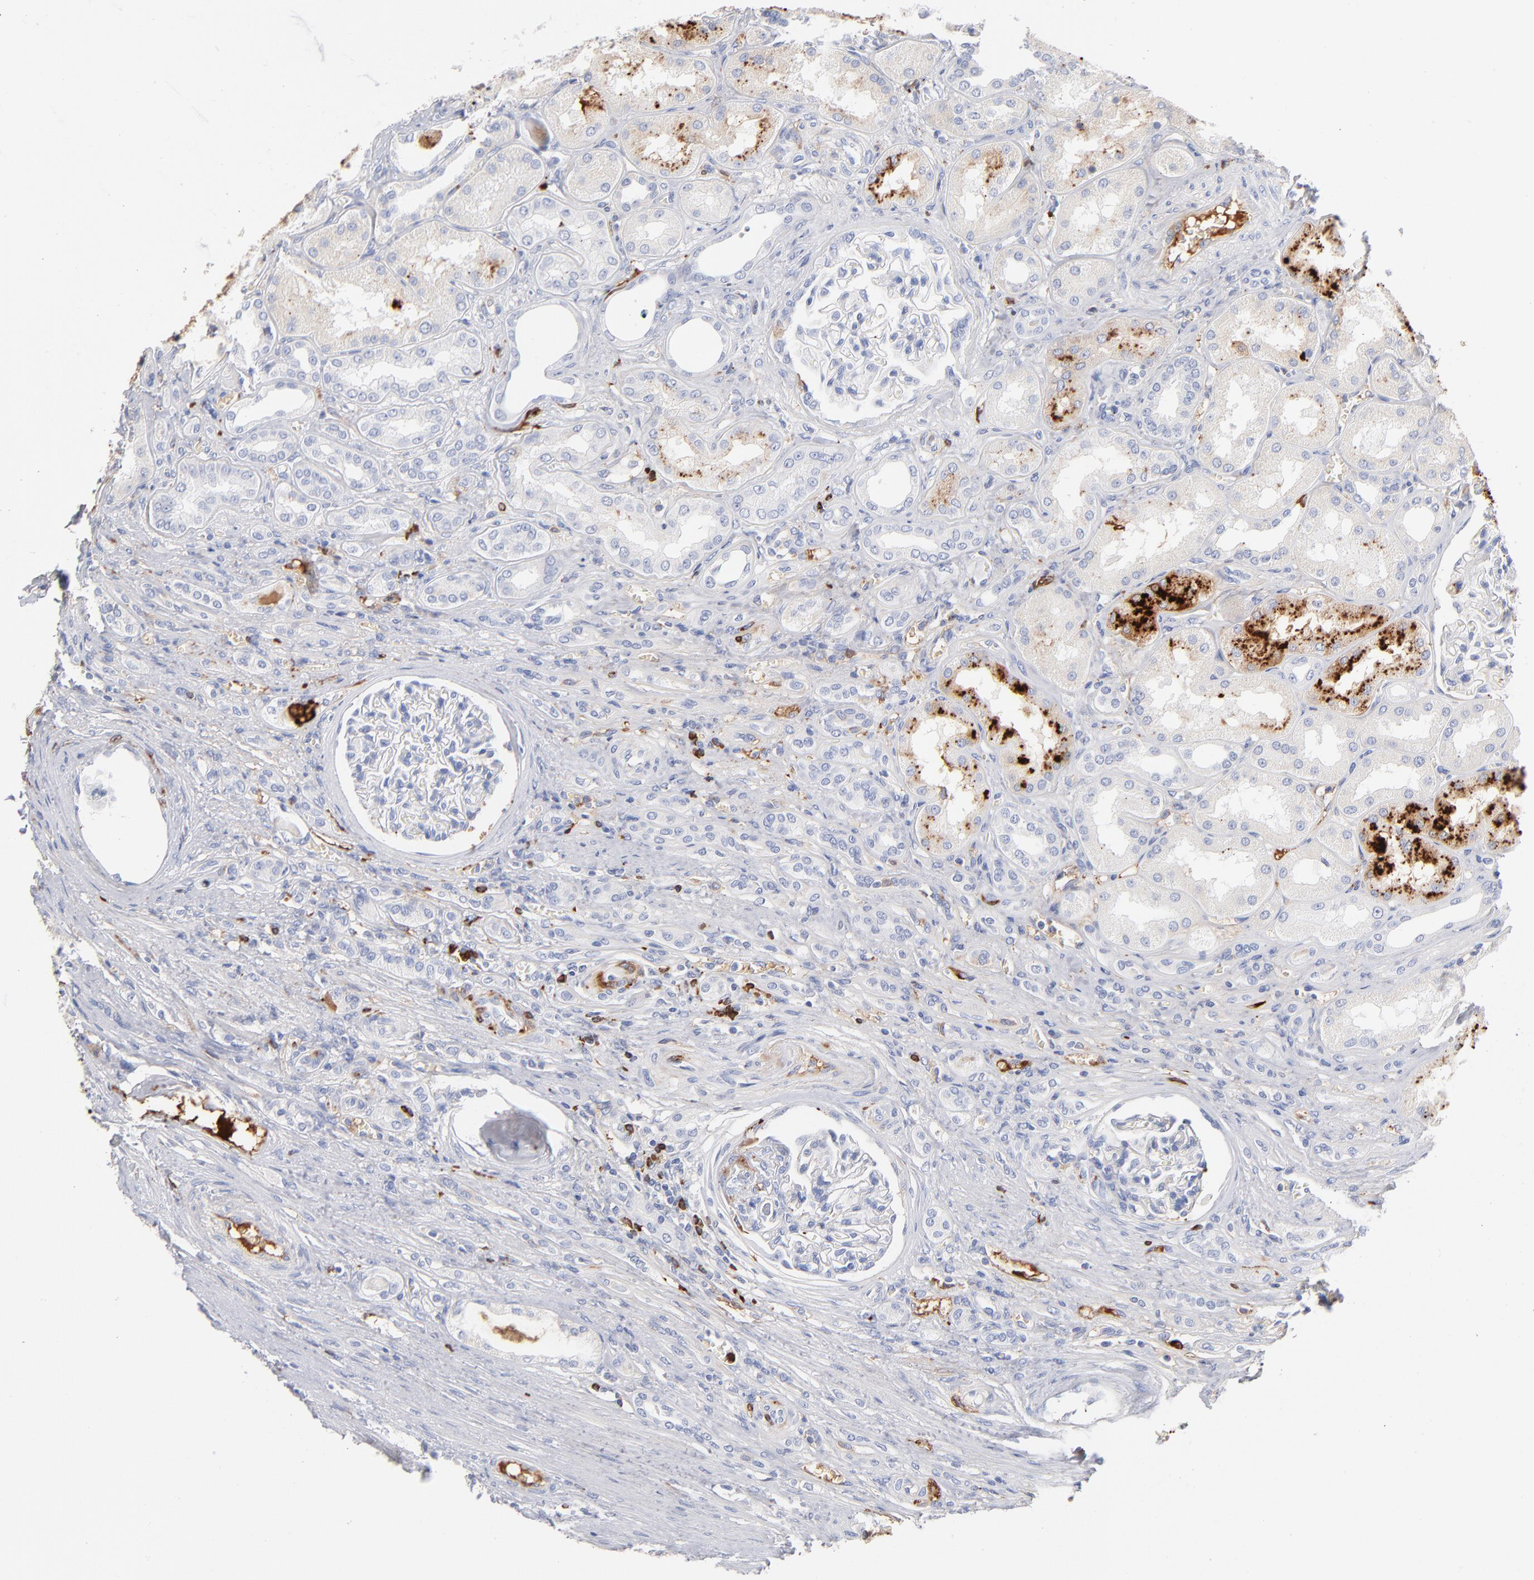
{"staining": {"intensity": "negative", "quantity": "none", "location": "none"}, "tissue": "renal cancer", "cell_type": "Tumor cells", "image_type": "cancer", "snomed": [{"axis": "morphology", "description": "Adenocarcinoma, NOS"}, {"axis": "topography", "description": "Kidney"}], "caption": "This is an IHC image of renal cancer. There is no staining in tumor cells.", "gene": "APOH", "patient": {"sex": "male", "age": 46}}